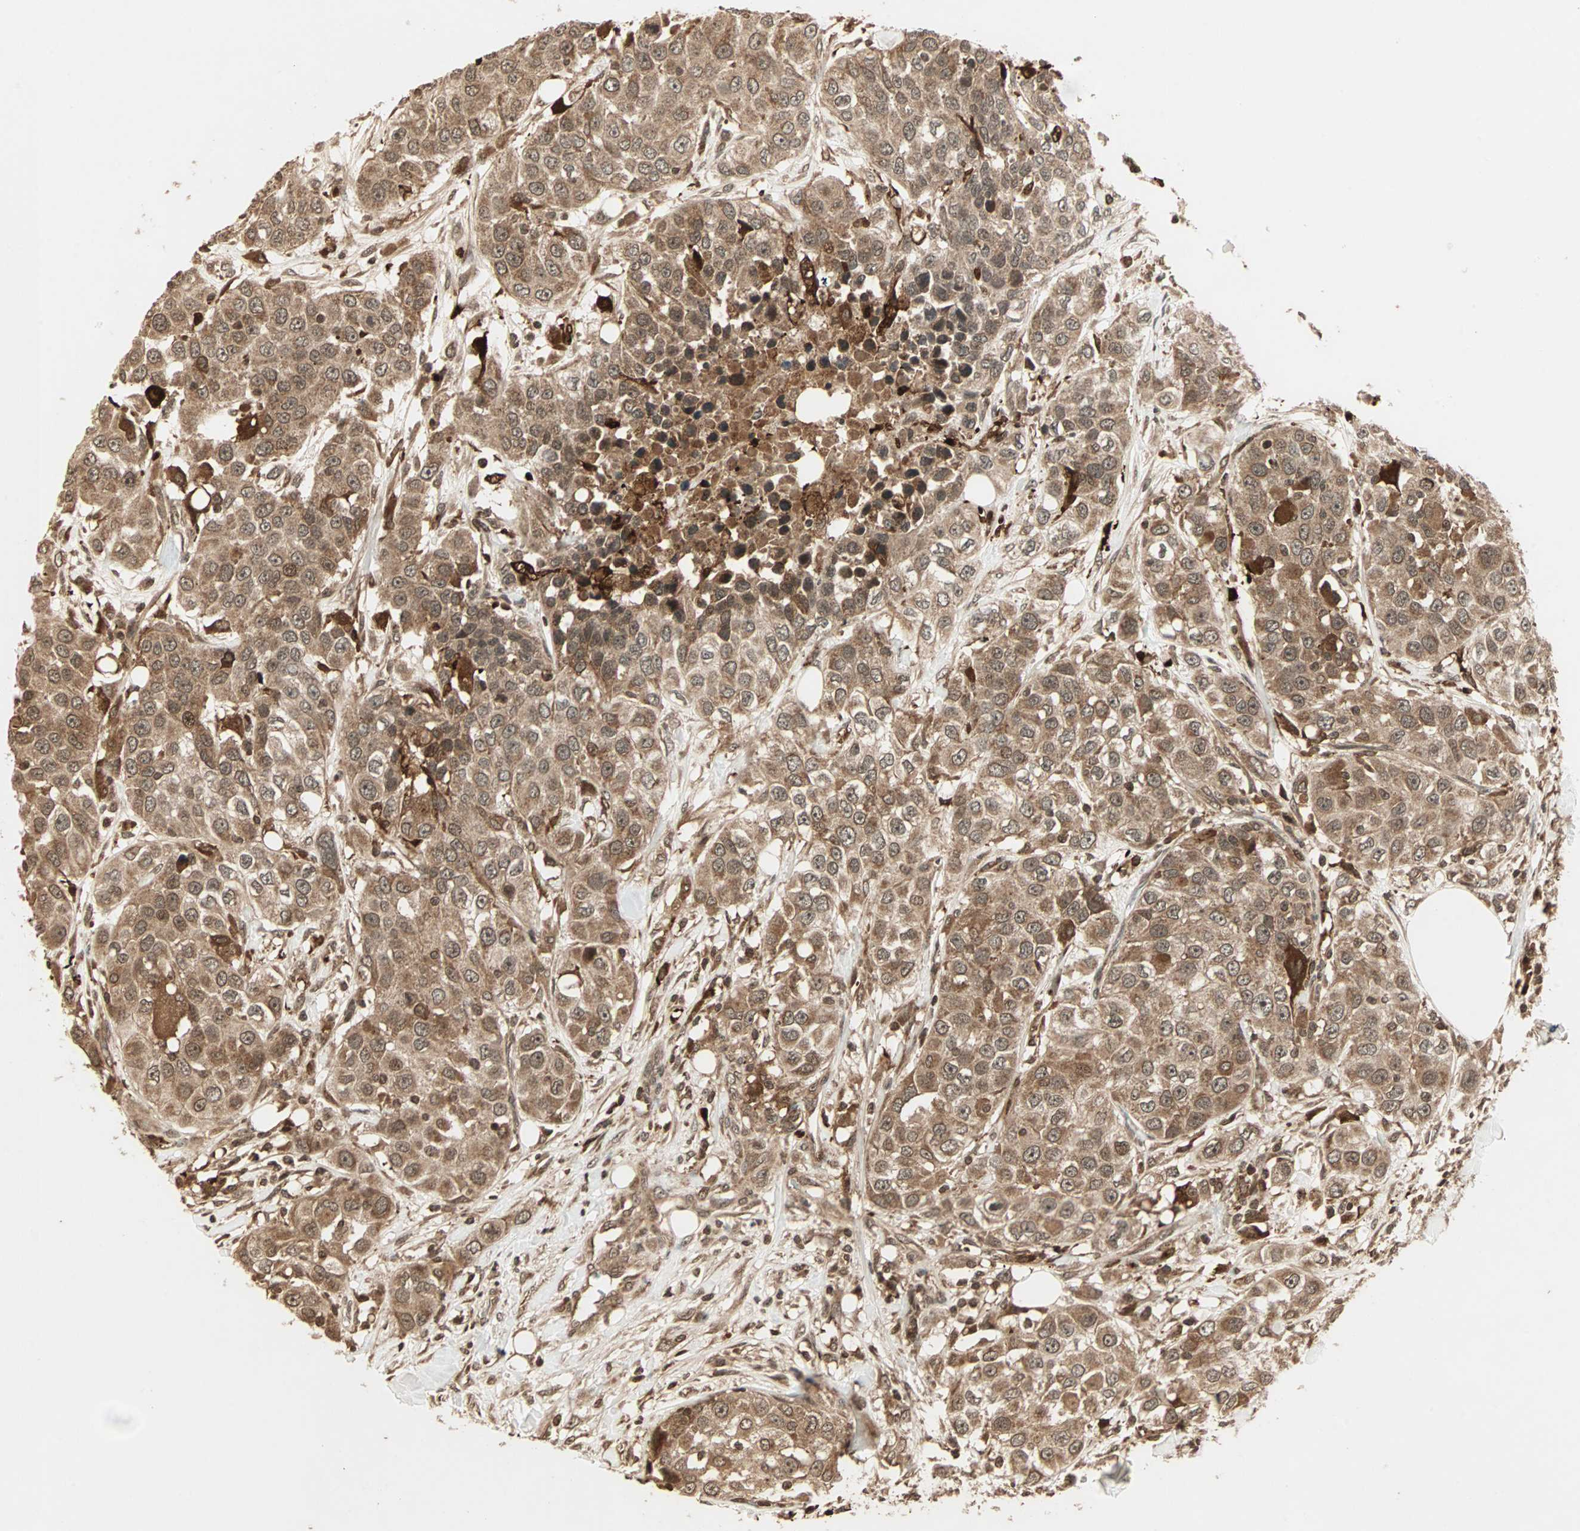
{"staining": {"intensity": "moderate", "quantity": ">75%", "location": "cytoplasmic/membranous"}, "tissue": "urothelial cancer", "cell_type": "Tumor cells", "image_type": "cancer", "snomed": [{"axis": "morphology", "description": "Urothelial carcinoma, High grade"}, {"axis": "topography", "description": "Urinary bladder"}], "caption": "This image demonstrates IHC staining of urothelial cancer, with medium moderate cytoplasmic/membranous staining in about >75% of tumor cells.", "gene": "RFFL", "patient": {"sex": "female", "age": 80}}